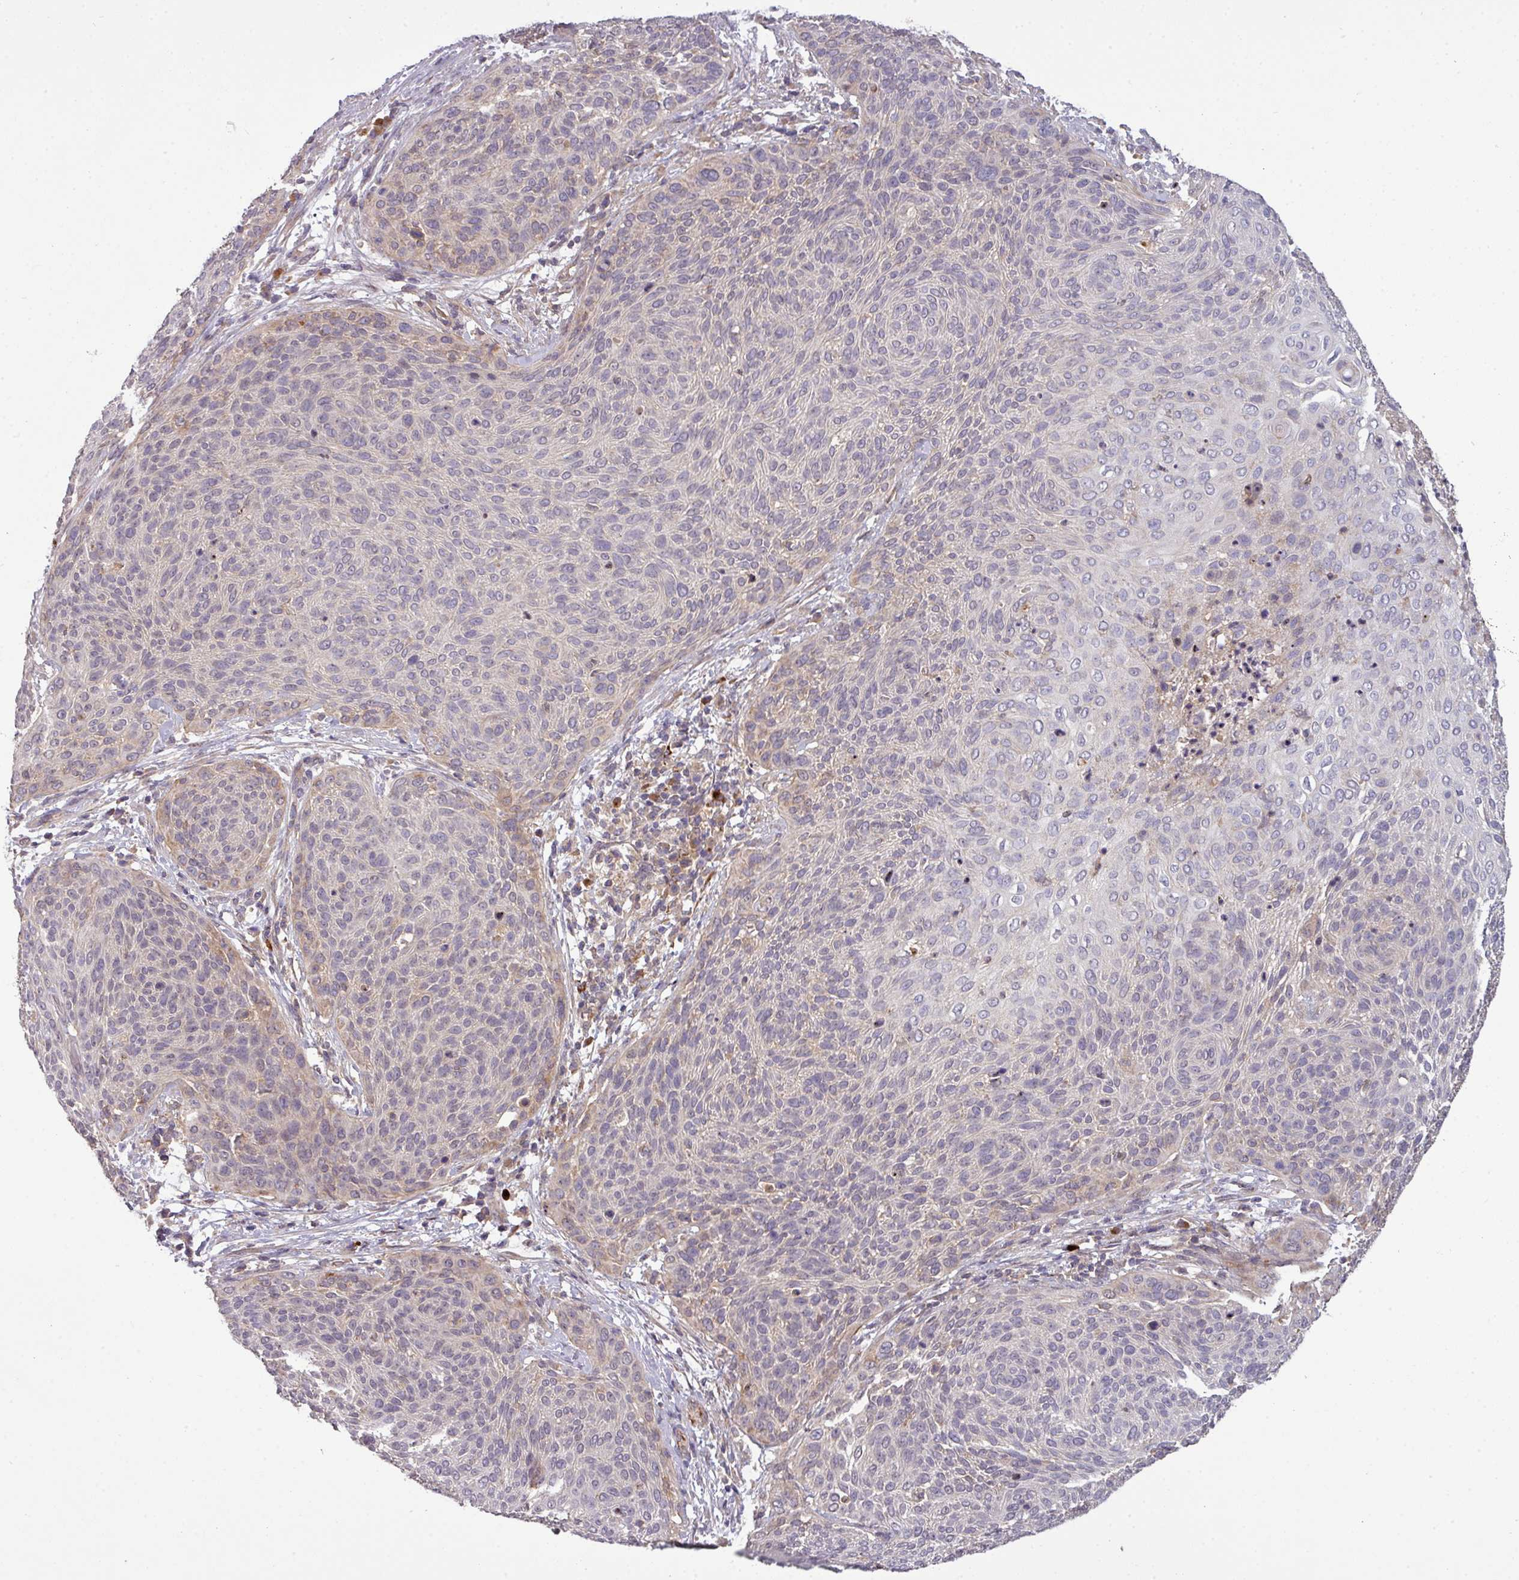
{"staining": {"intensity": "negative", "quantity": "none", "location": "none"}, "tissue": "cervical cancer", "cell_type": "Tumor cells", "image_type": "cancer", "snomed": [{"axis": "morphology", "description": "Squamous cell carcinoma, NOS"}, {"axis": "topography", "description": "Cervix"}], "caption": "High power microscopy photomicrograph of an IHC micrograph of cervical cancer (squamous cell carcinoma), revealing no significant staining in tumor cells. (Stains: DAB (3,3'-diaminobenzidine) immunohistochemistry (IHC) with hematoxylin counter stain, Microscopy: brightfield microscopy at high magnification).", "gene": "PAPLN", "patient": {"sex": "female", "age": 31}}